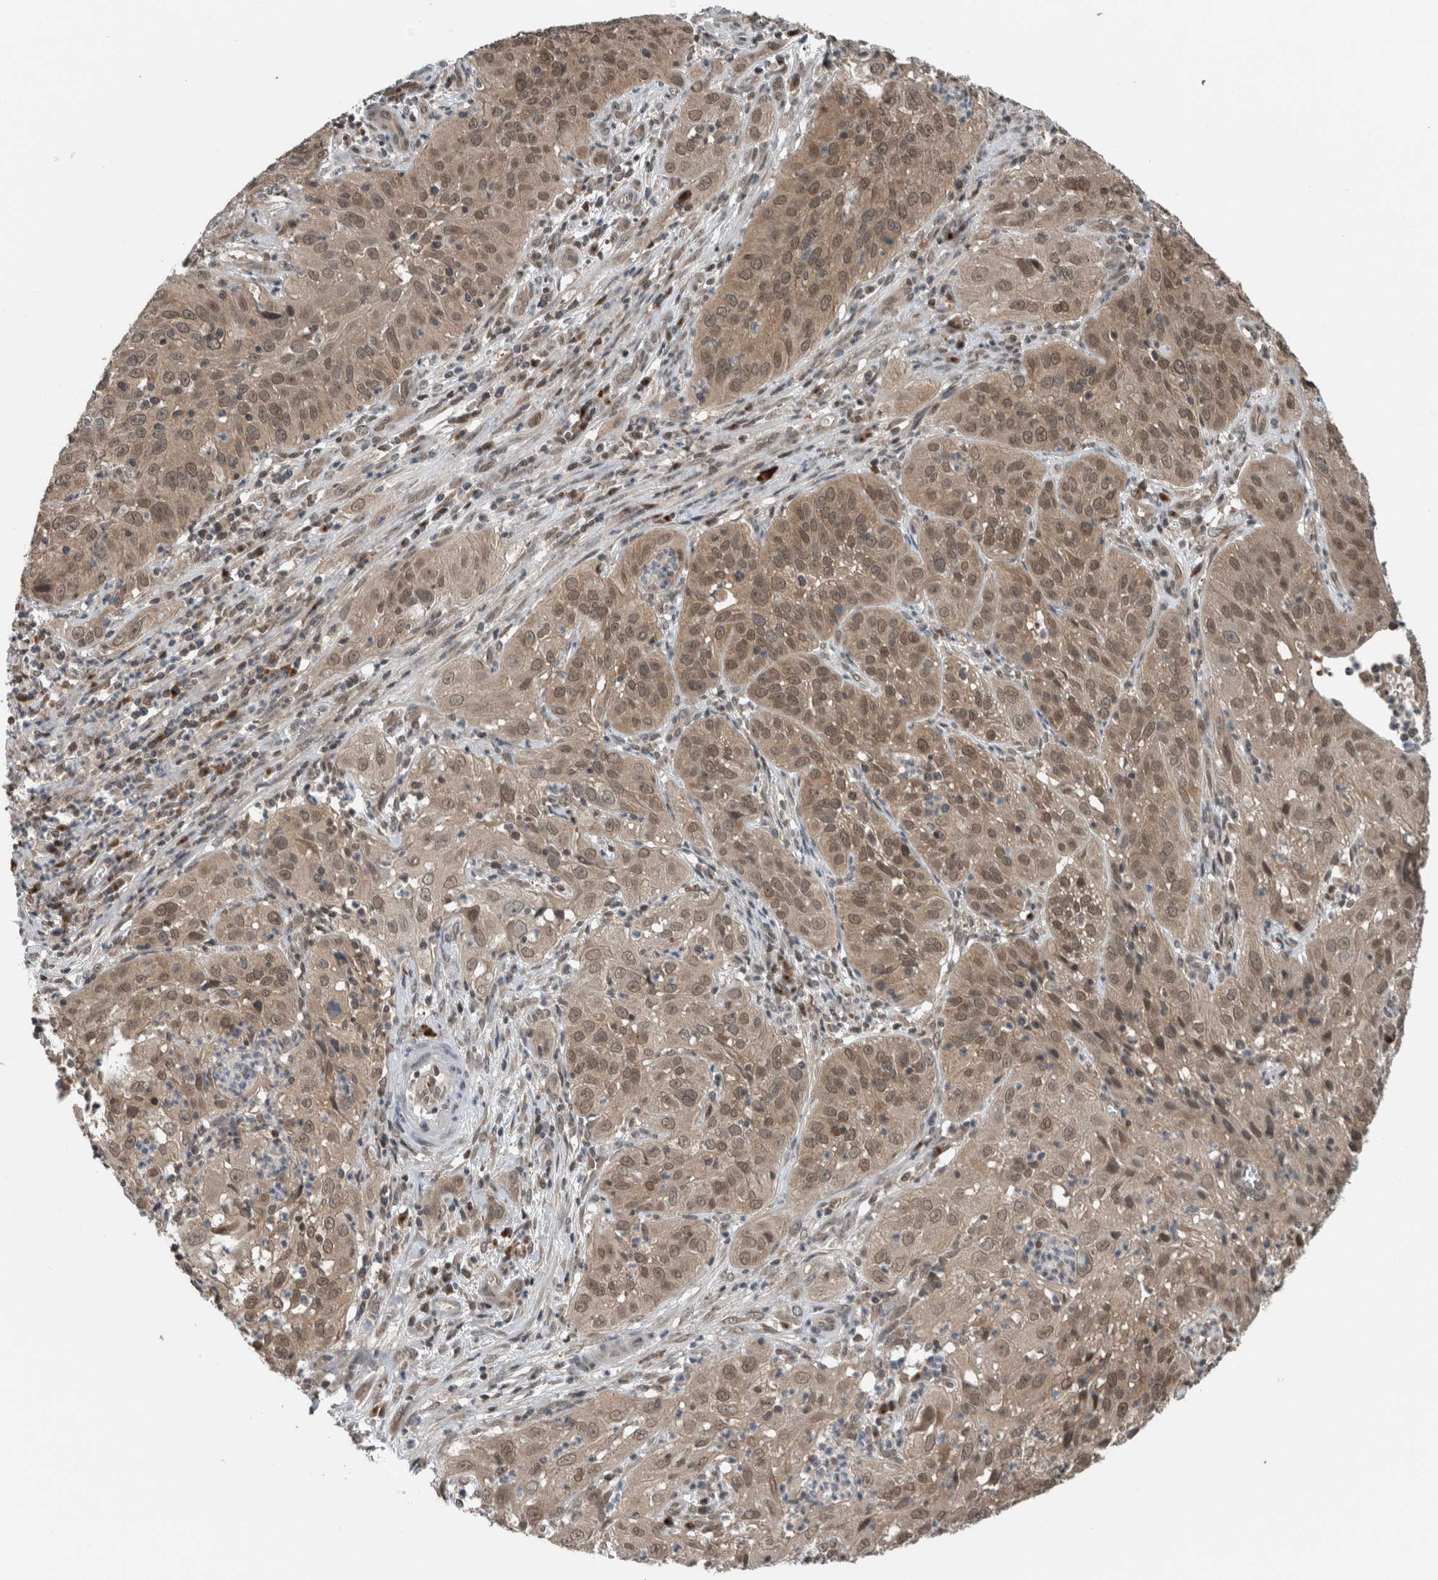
{"staining": {"intensity": "weak", "quantity": ">75%", "location": "cytoplasmic/membranous,nuclear"}, "tissue": "cervical cancer", "cell_type": "Tumor cells", "image_type": "cancer", "snomed": [{"axis": "morphology", "description": "Squamous cell carcinoma, NOS"}, {"axis": "topography", "description": "Cervix"}], "caption": "Weak cytoplasmic/membranous and nuclear protein positivity is appreciated in approximately >75% of tumor cells in cervical squamous cell carcinoma.", "gene": "SPAG7", "patient": {"sex": "female", "age": 32}}